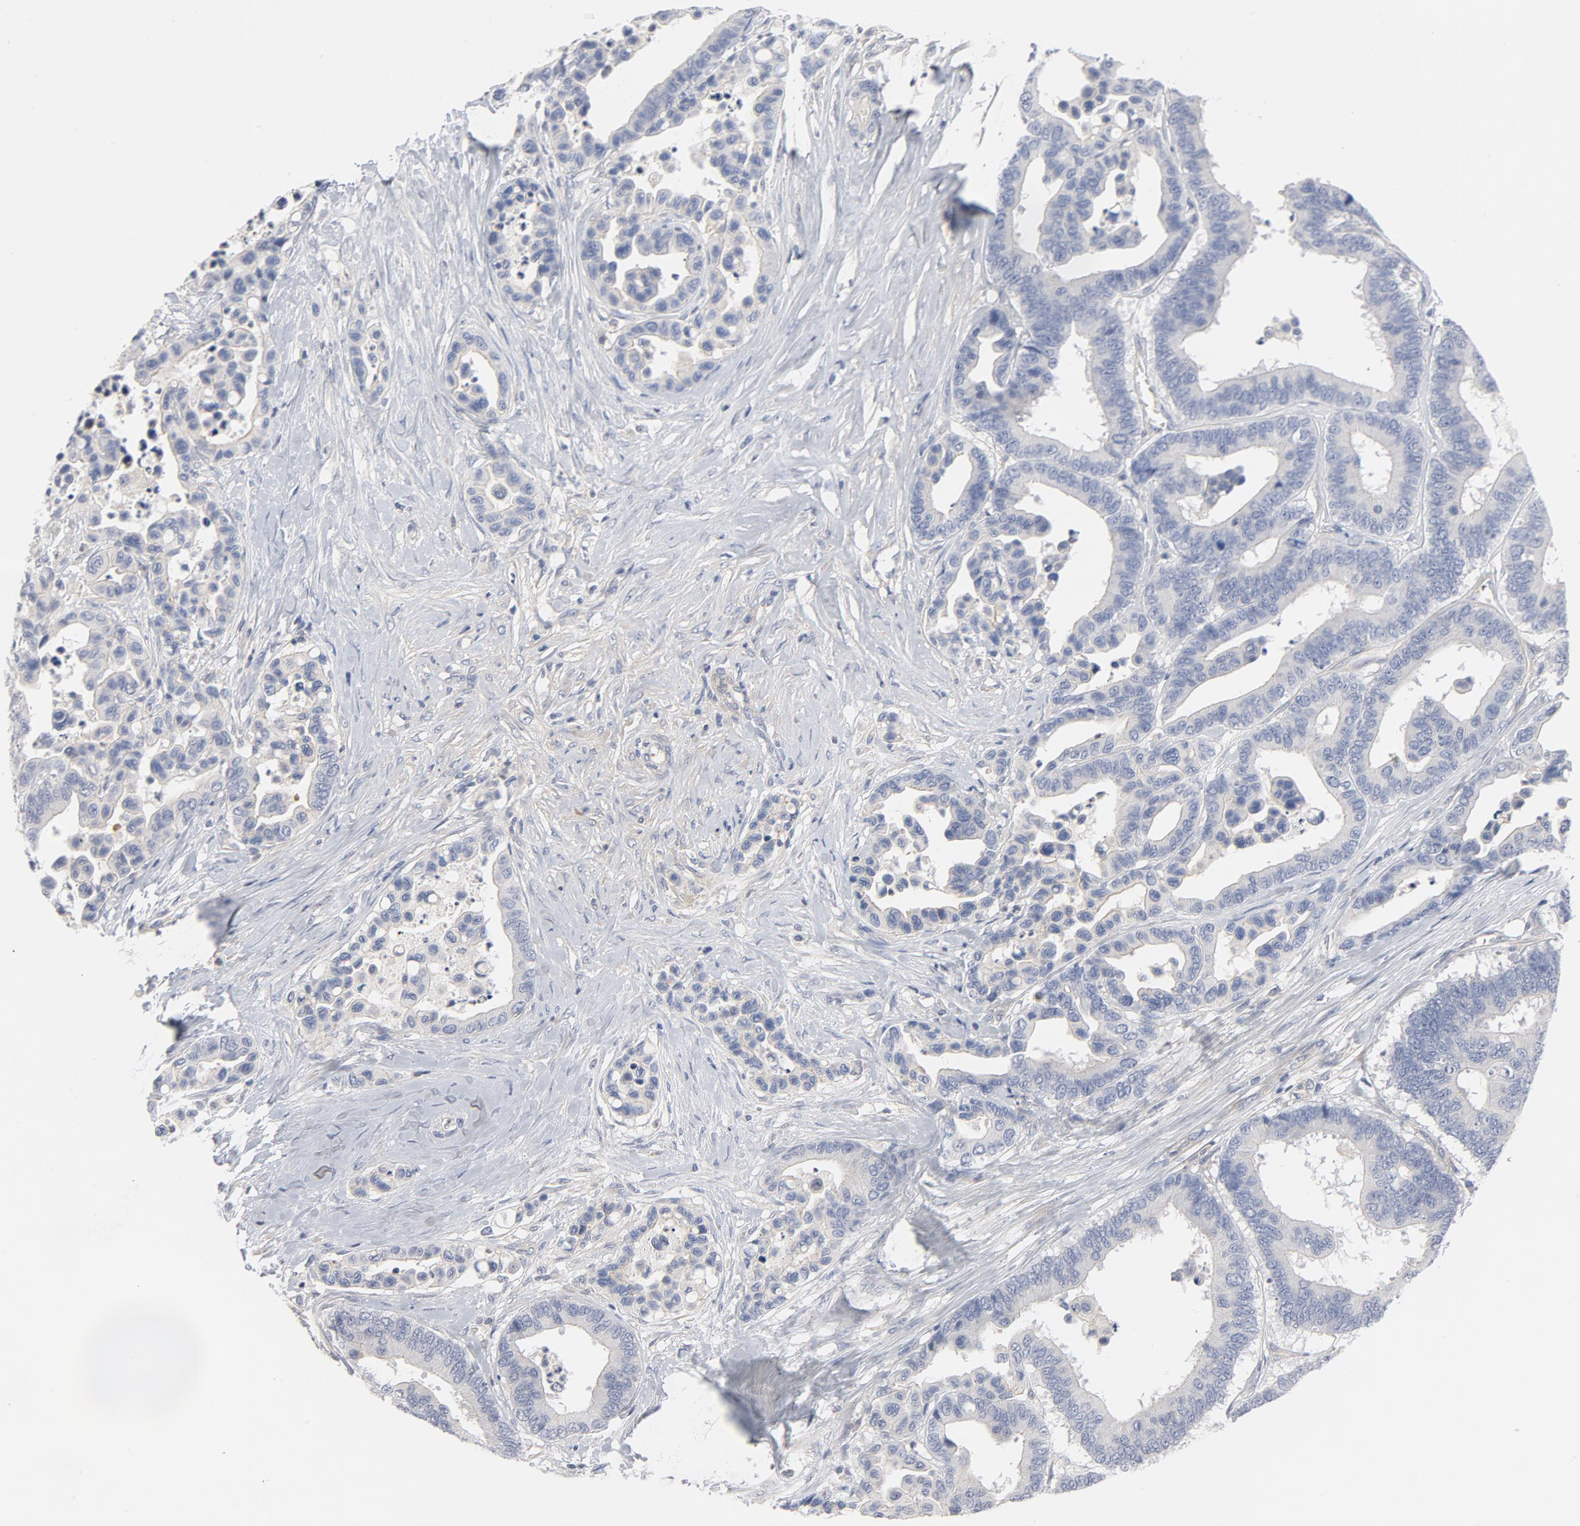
{"staining": {"intensity": "negative", "quantity": "none", "location": "none"}, "tissue": "colorectal cancer", "cell_type": "Tumor cells", "image_type": "cancer", "snomed": [{"axis": "morphology", "description": "Adenocarcinoma, NOS"}, {"axis": "topography", "description": "Colon"}], "caption": "DAB (3,3'-diaminobenzidine) immunohistochemical staining of human colorectal cancer (adenocarcinoma) exhibits no significant expression in tumor cells.", "gene": "ROCK1", "patient": {"sex": "male", "age": 82}}